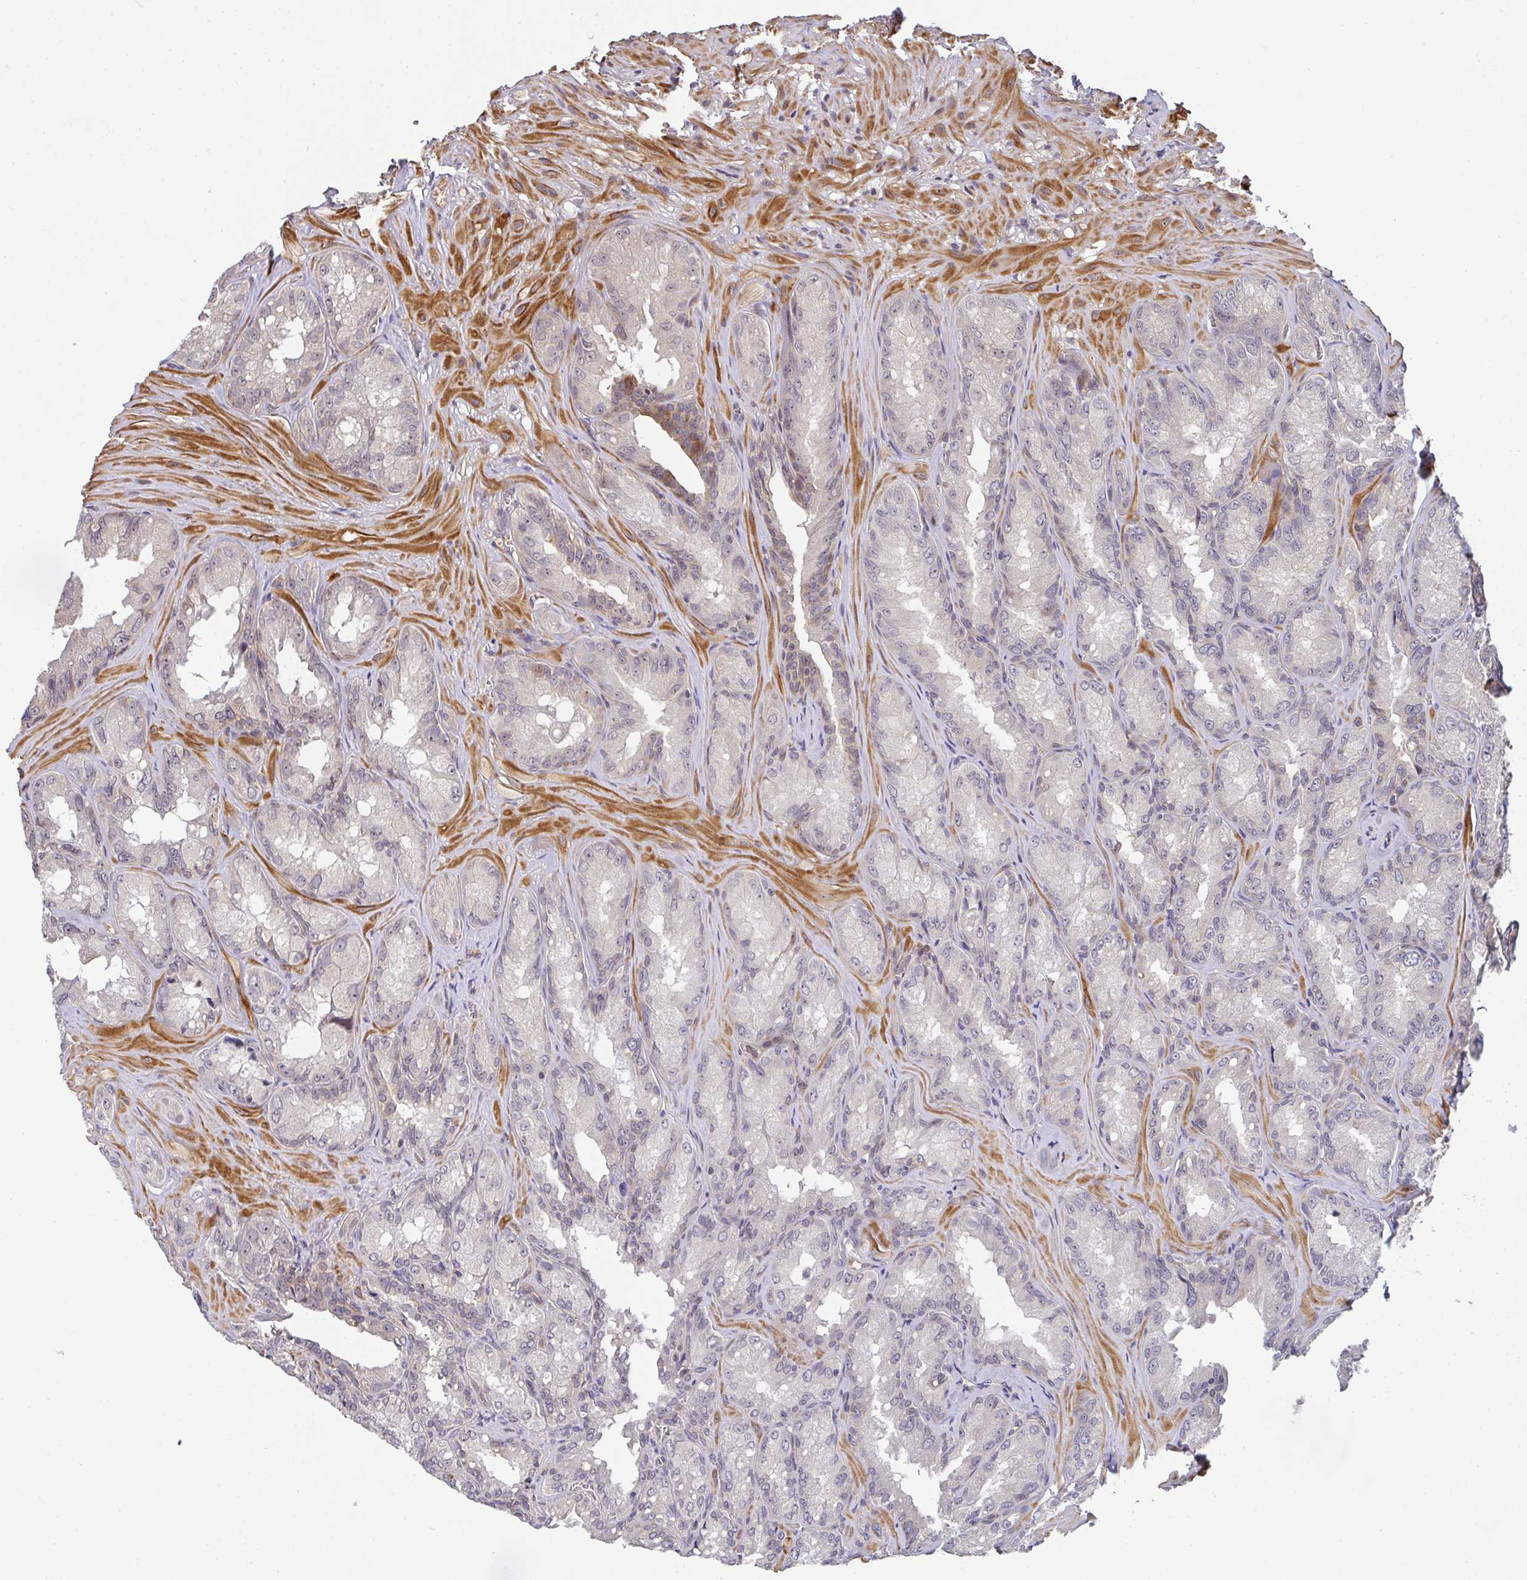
{"staining": {"intensity": "moderate", "quantity": "<25%", "location": "cytoplasmic/membranous,nuclear"}, "tissue": "seminal vesicle", "cell_type": "Glandular cells", "image_type": "normal", "snomed": [{"axis": "morphology", "description": "Normal tissue, NOS"}, {"axis": "topography", "description": "Seminal veicle"}], "caption": "High-power microscopy captured an IHC histopathology image of benign seminal vesicle, revealing moderate cytoplasmic/membranous,nuclear expression in approximately <25% of glandular cells.", "gene": "SIMC1", "patient": {"sex": "male", "age": 47}}